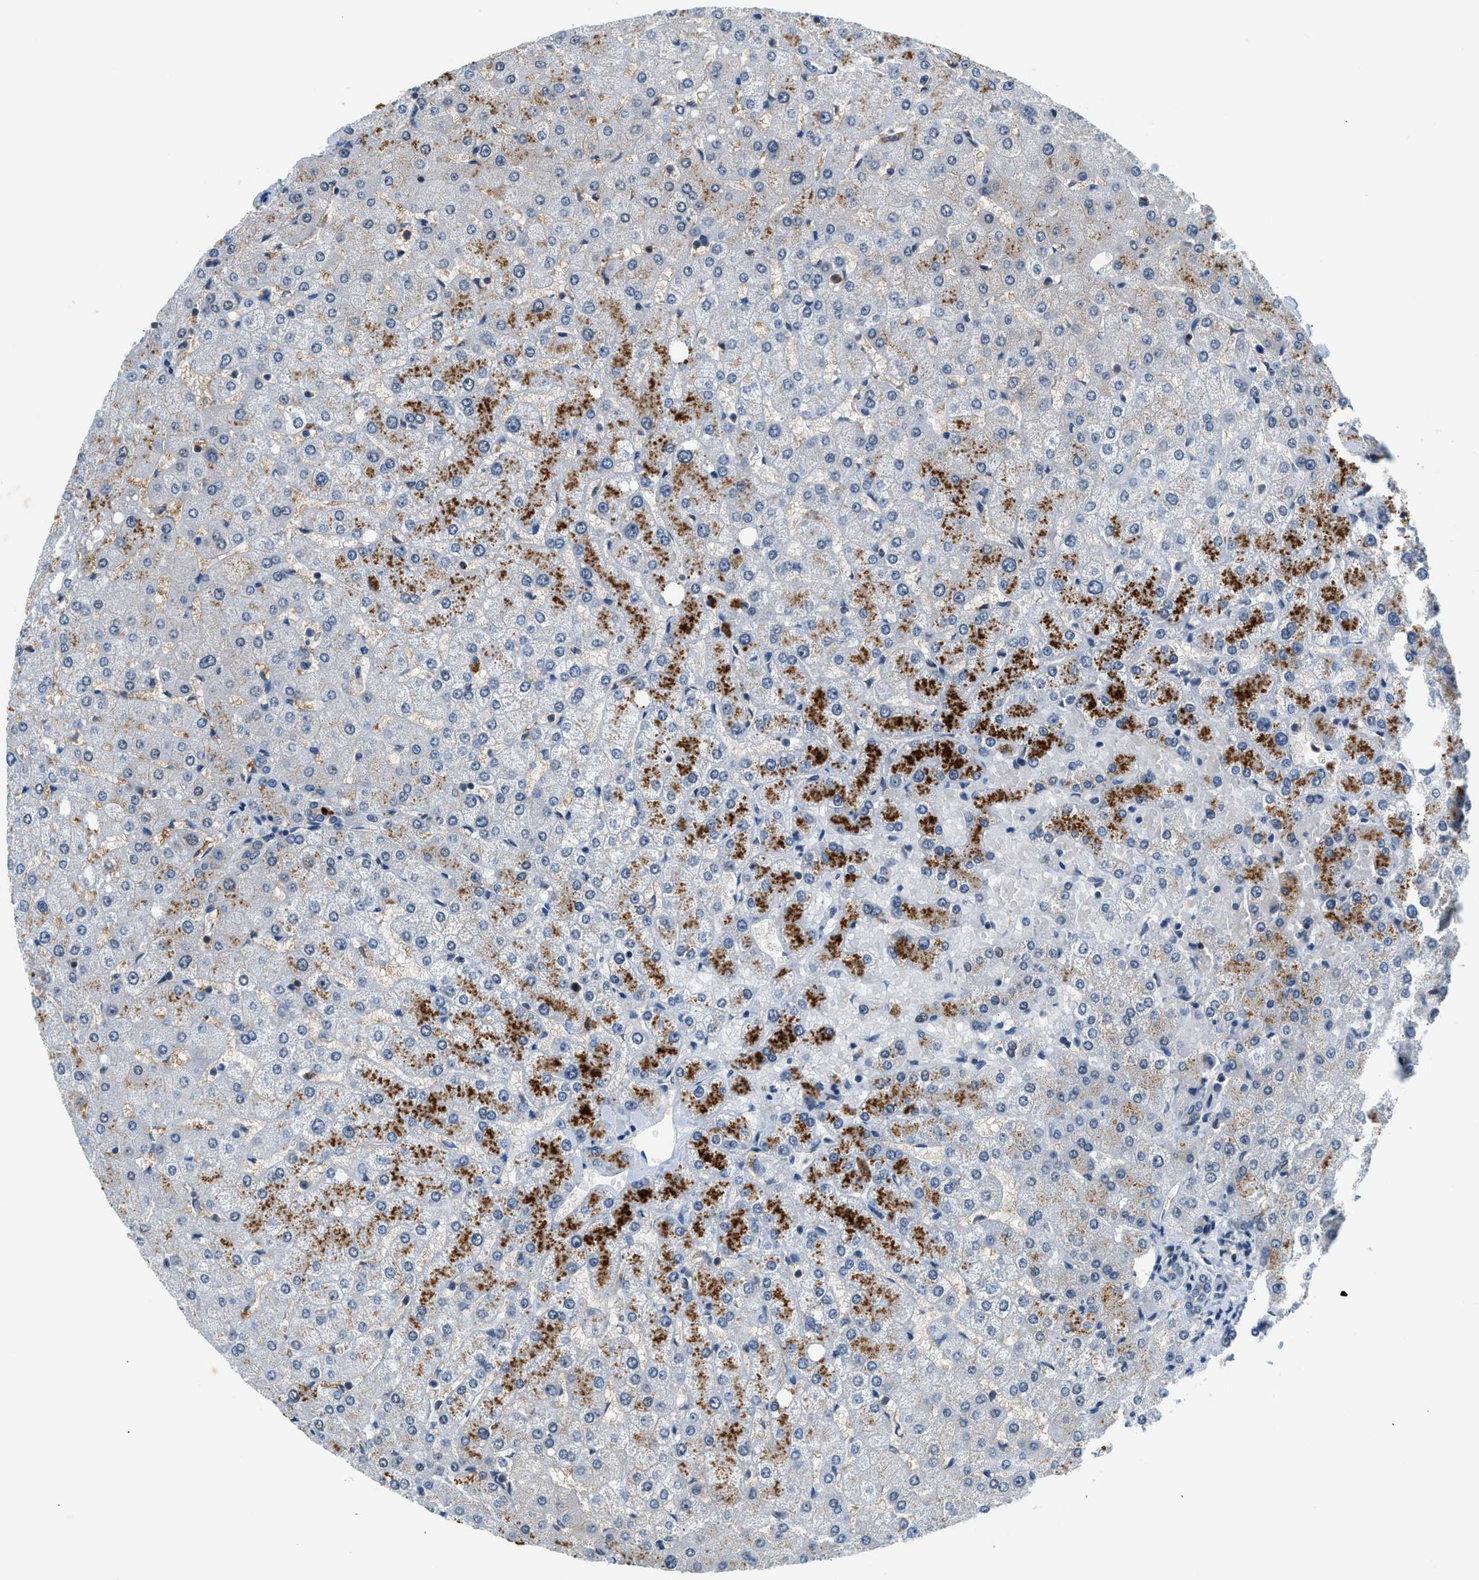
{"staining": {"intensity": "weak", "quantity": "<25%", "location": "cytoplasmic/membranous"}, "tissue": "liver", "cell_type": "Cholangiocytes", "image_type": "normal", "snomed": [{"axis": "morphology", "description": "Normal tissue, NOS"}, {"axis": "topography", "description": "Liver"}], "caption": "Immunohistochemistry image of unremarkable liver stained for a protein (brown), which demonstrates no staining in cholangiocytes. (DAB immunohistochemistry (IHC), high magnification).", "gene": "CBLB", "patient": {"sex": "female", "age": 54}}